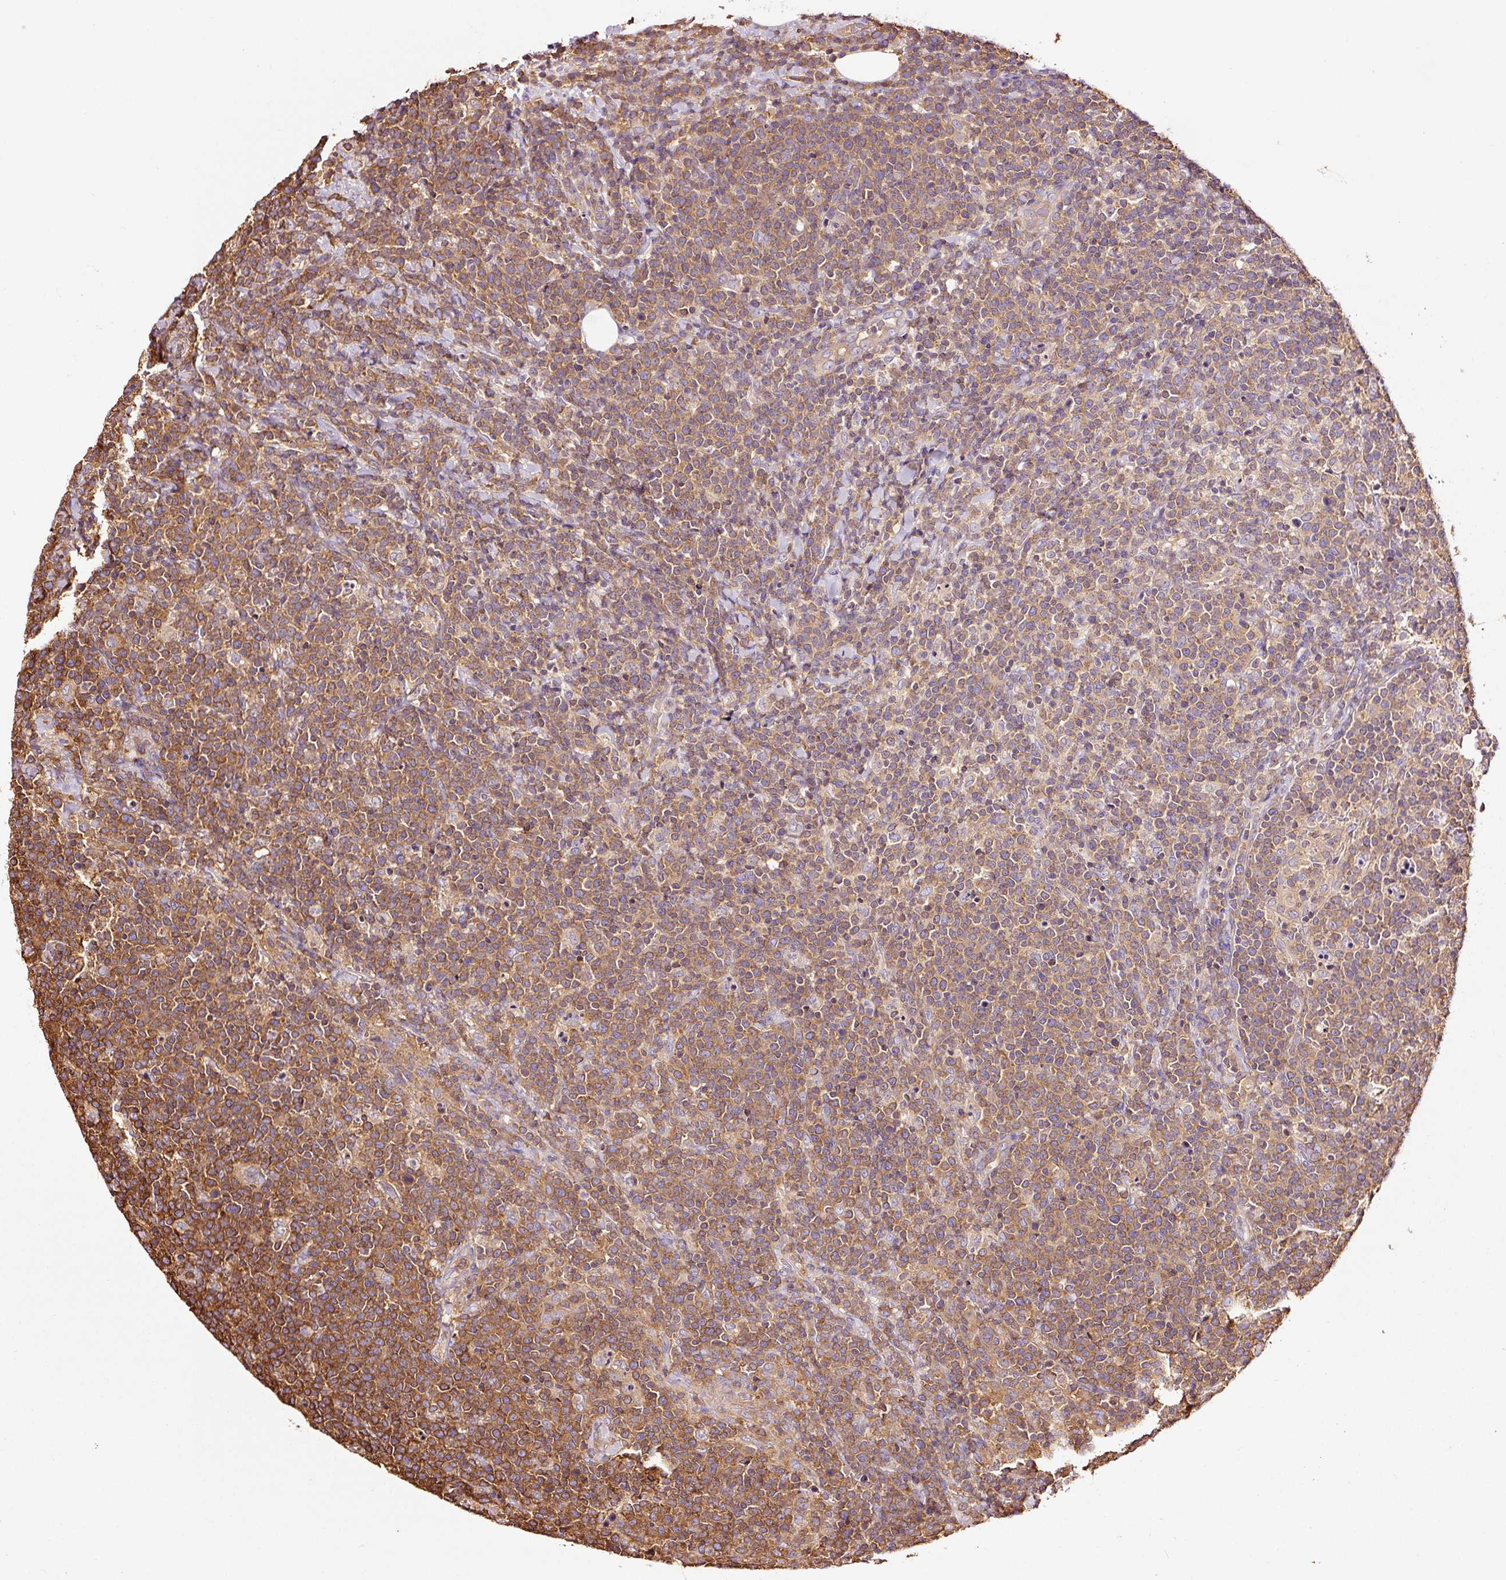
{"staining": {"intensity": "moderate", "quantity": ">75%", "location": "cytoplasmic/membranous"}, "tissue": "lymphoma", "cell_type": "Tumor cells", "image_type": "cancer", "snomed": [{"axis": "morphology", "description": "Malignant lymphoma, non-Hodgkin's type, High grade"}, {"axis": "topography", "description": "Lymph node"}], "caption": "Immunohistochemistry image of lymphoma stained for a protein (brown), which reveals medium levels of moderate cytoplasmic/membranous staining in about >75% of tumor cells.", "gene": "METAP1", "patient": {"sex": "male", "age": 61}}